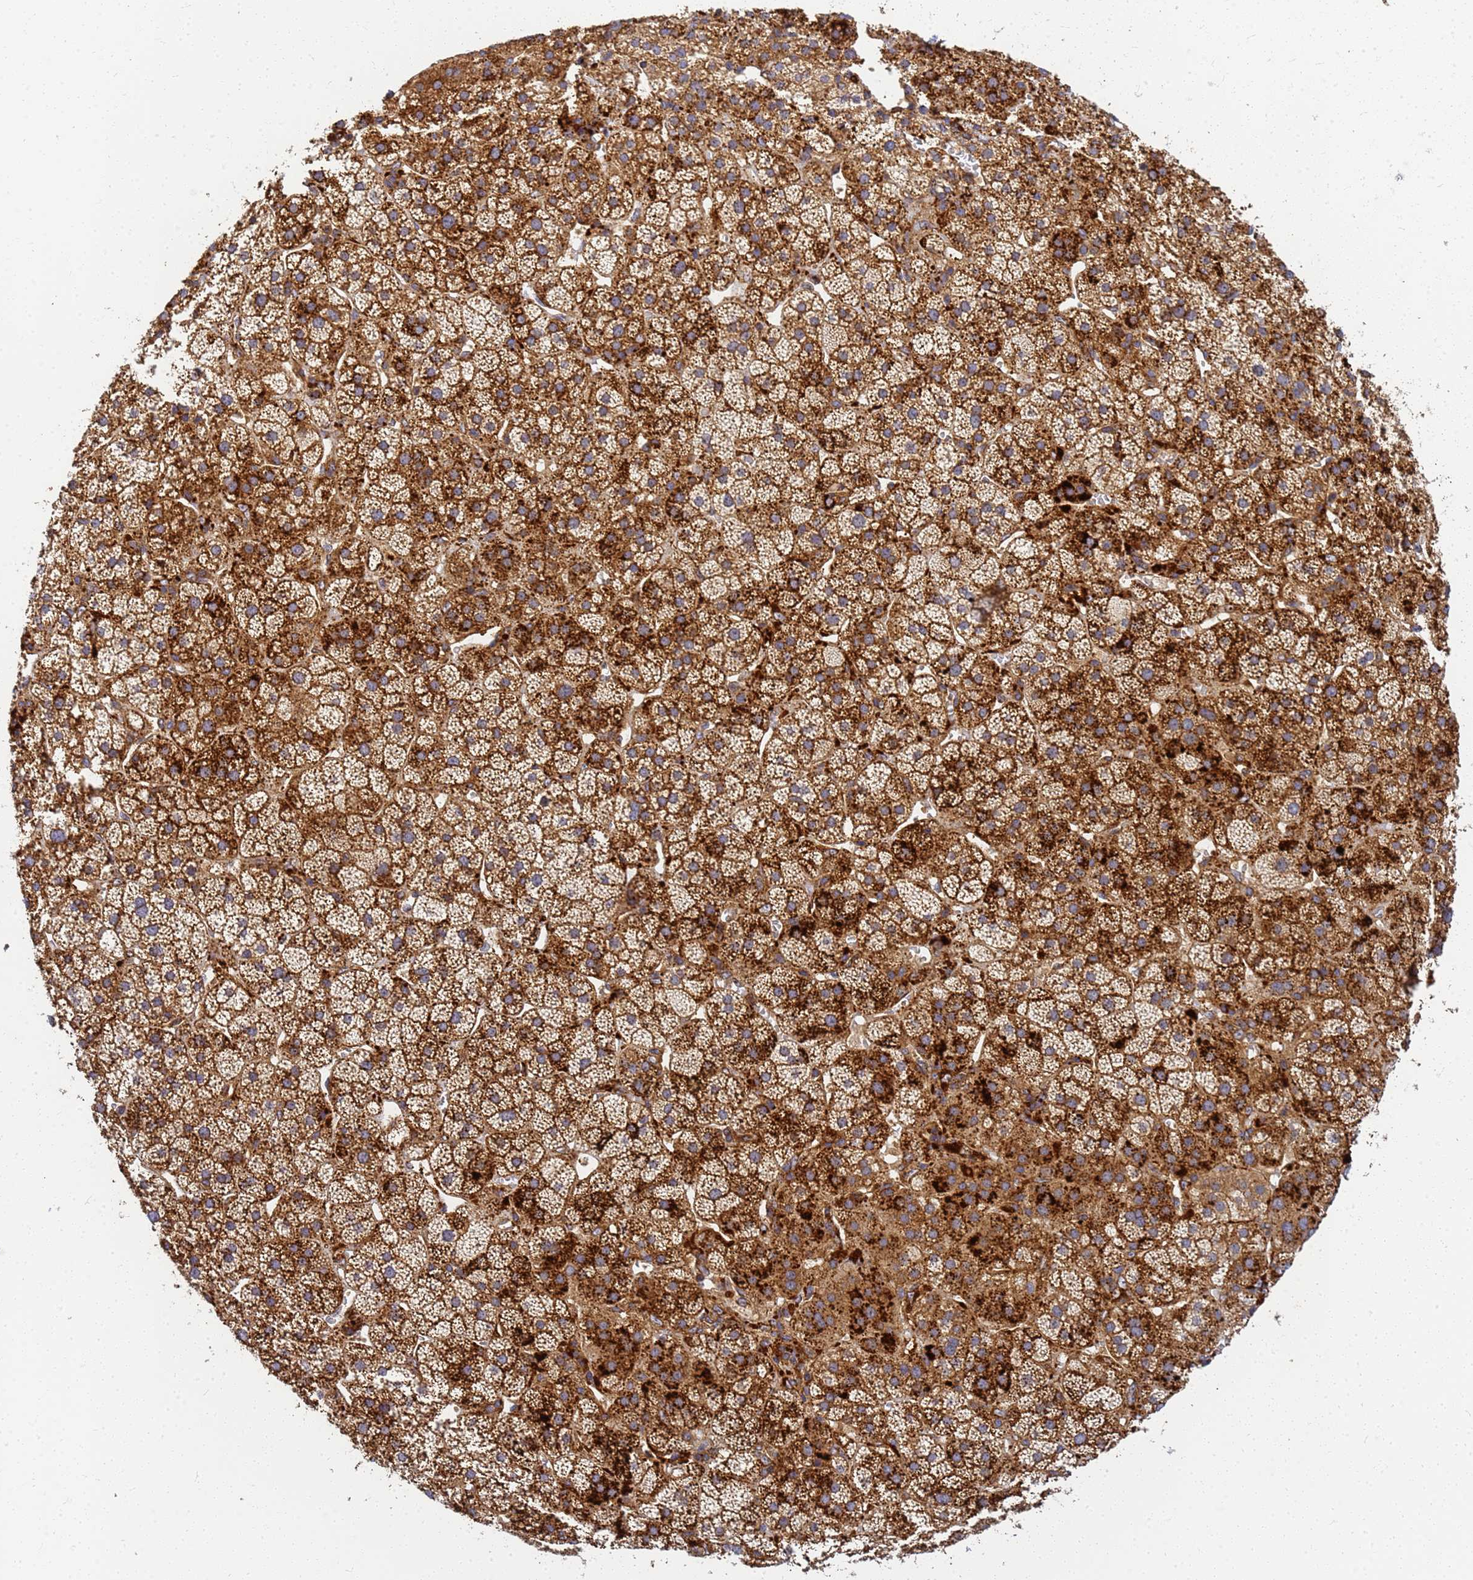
{"staining": {"intensity": "strong", "quantity": "25%-75%", "location": "cytoplasmic/membranous"}, "tissue": "adrenal gland", "cell_type": "Glandular cells", "image_type": "normal", "snomed": [{"axis": "morphology", "description": "Normal tissue, NOS"}, {"axis": "topography", "description": "Adrenal gland"}], "caption": "DAB immunohistochemical staining of unremarkable human adrenal gland shows strong cytoplasmic/membranous protein staining in approximately 25%-75% of glandular cells. The protein is stained brown, and the nuclei are stained in blue (DAB IHC with brightfield microscopy, high magnification).", "gene": "C2CD5", "patient": {"sex": "female", "age": 70}}